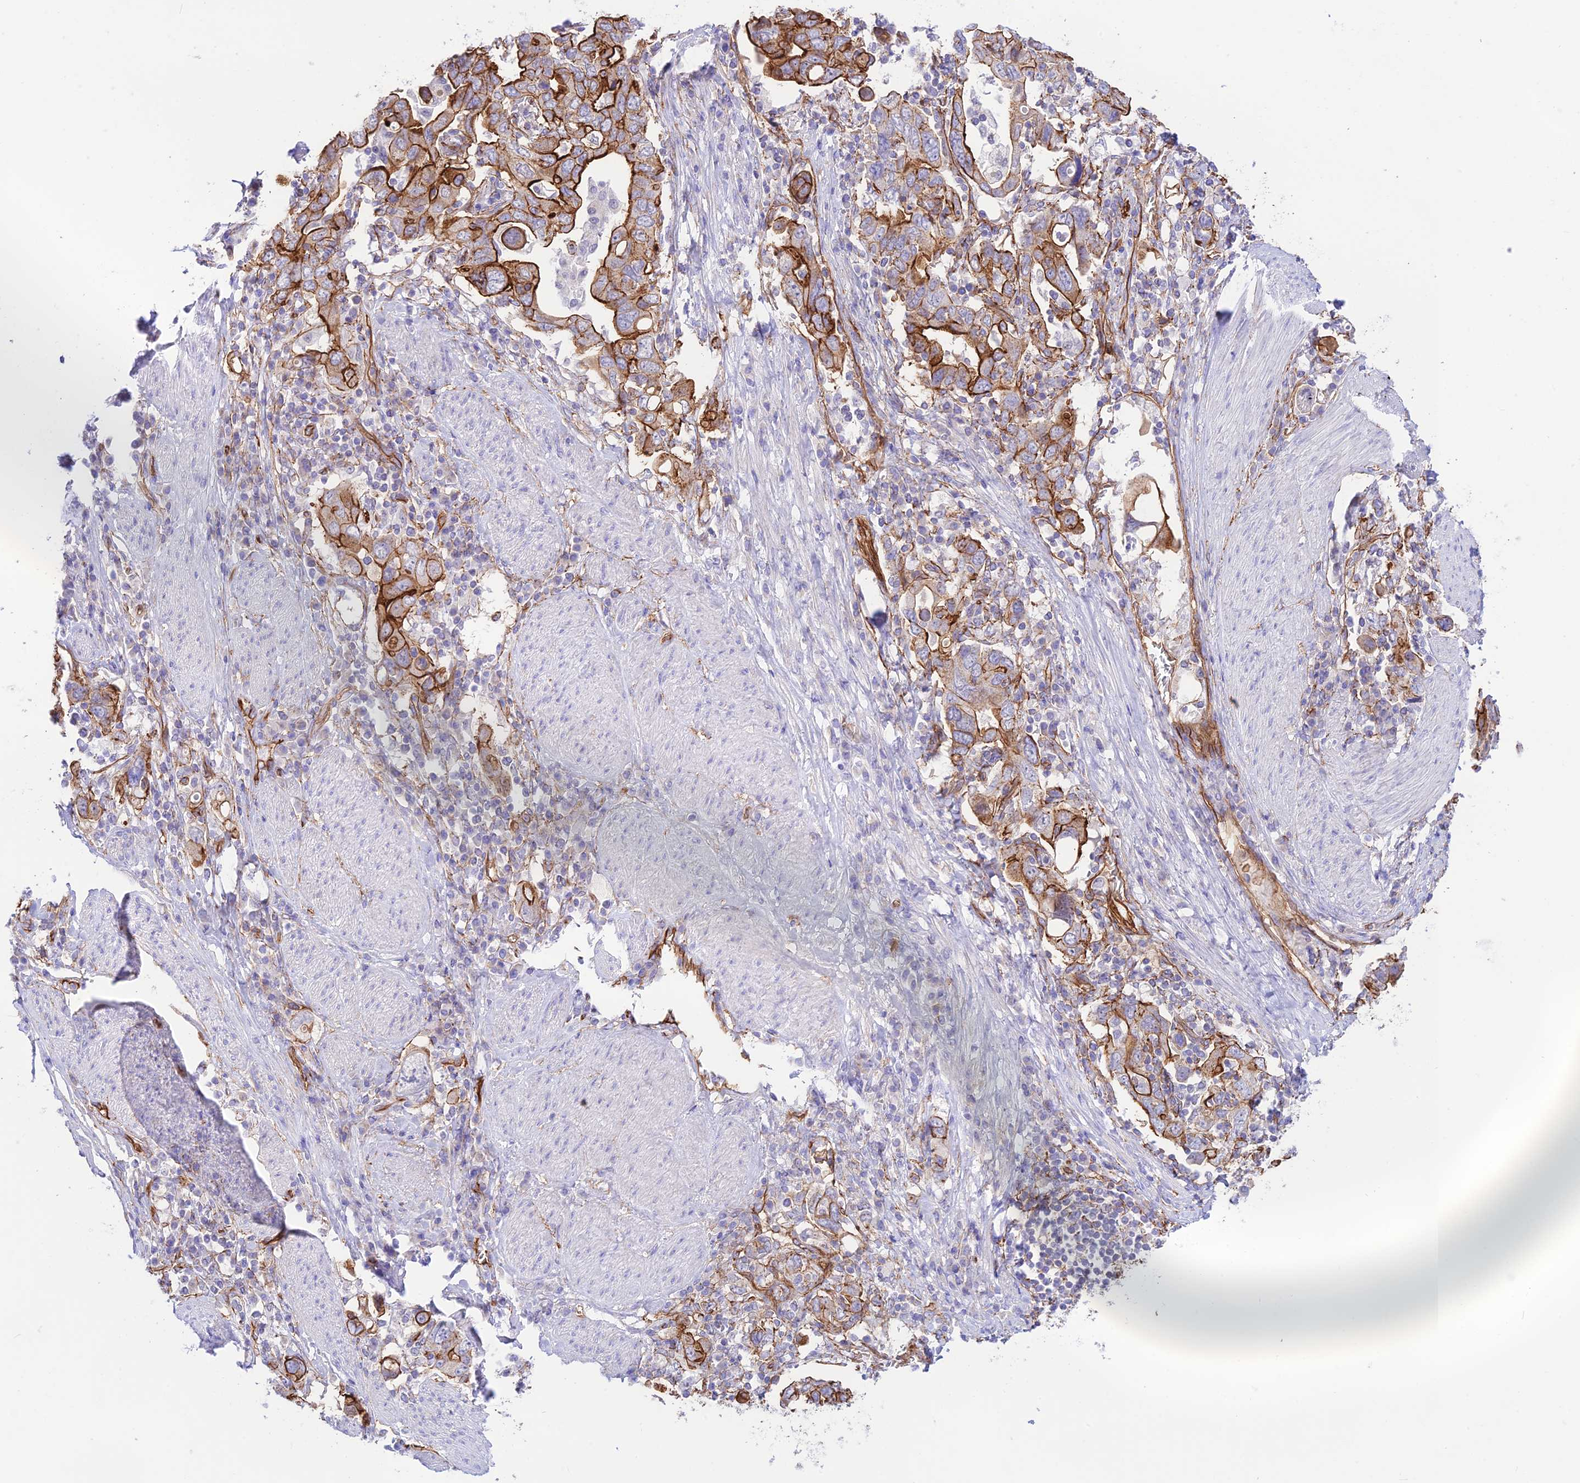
{"staining": {"intensity": "strong", "quantity": "25%-75%", "location": "cytoplasmic/membranous"}, "tissue": "stomach cancer", "cell_type": "Tumor cells", "image_type": "cancer", "snomed": [{"axis": "morphology", "description": "Adenocarcinoma, NOS"}, {"axis": "topography", "description": "Stomach, upper"}], "caption": "IHC image of neoplastic tissue: stomach adenocarcinoma stained using immunohistochemistry (IHC) exhibits high levels of strong protein expression localized specifically in the cytoplasmic/membranous of tumor cells, appearing as a cytoplasmic/membranous brown color.", "gene": "YPEL5", "patient": {"sex": "male", "age": 62}}